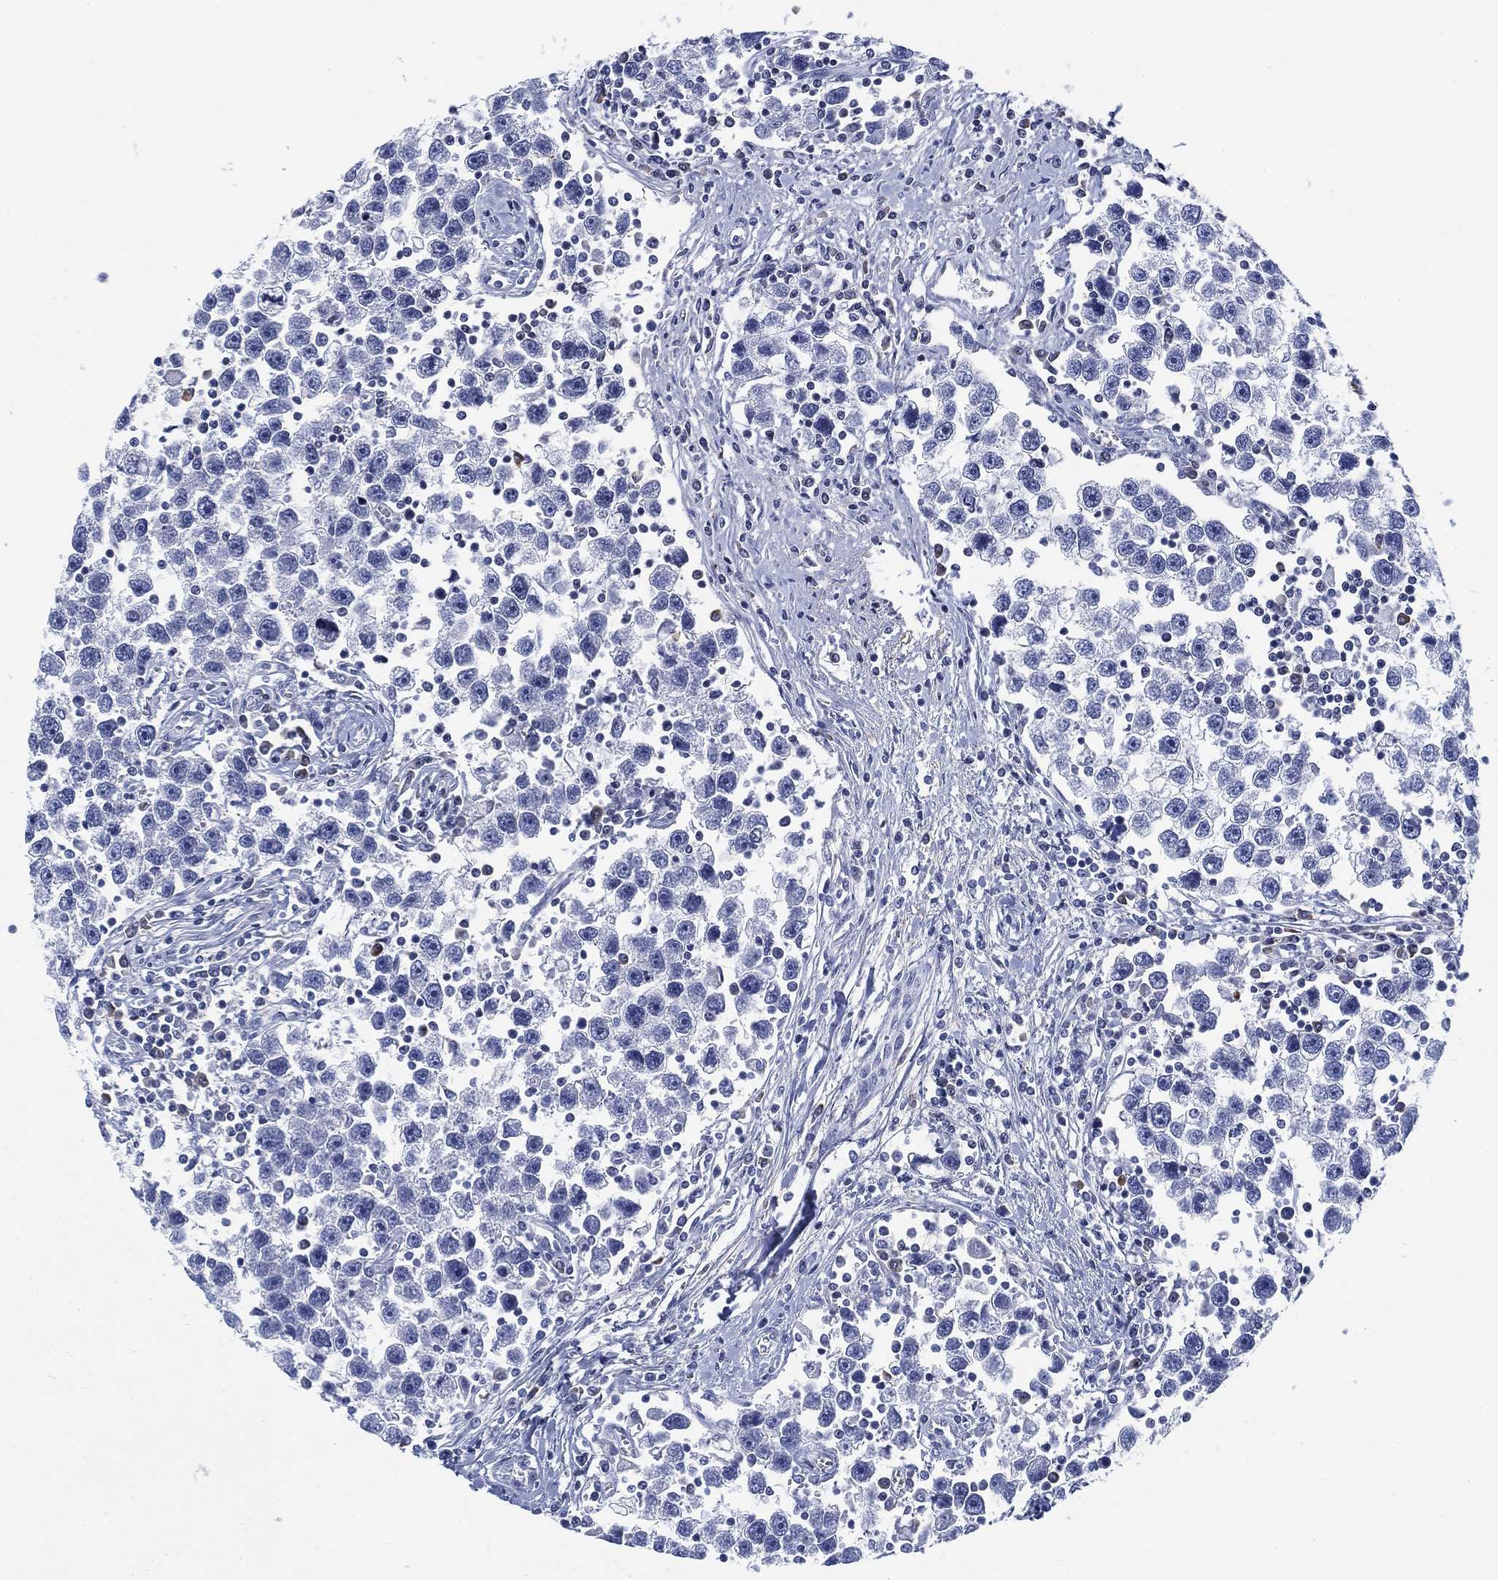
{"staining": {"intensity": "negative", "quantity": "none", "location": "none"}, "tissue": "testis cancer", "cell_type": "Tumor cells", "image_type": "cancer", "snomed": [{"axis": "morphology", "description": "Seminoma, NOS"}, {"axis": "topography", "description": "Testis"}], "caption": "Protein analysis of testis cancer reveals no significant staining in tumor cells. The staining is performed using DAB (3,3'-diaminobenzidine) brown chromogen with nuclei counter-stained in using hematoxylin.", "gene": "FYB1", "patient": {"sex": "male", "age": 30}}